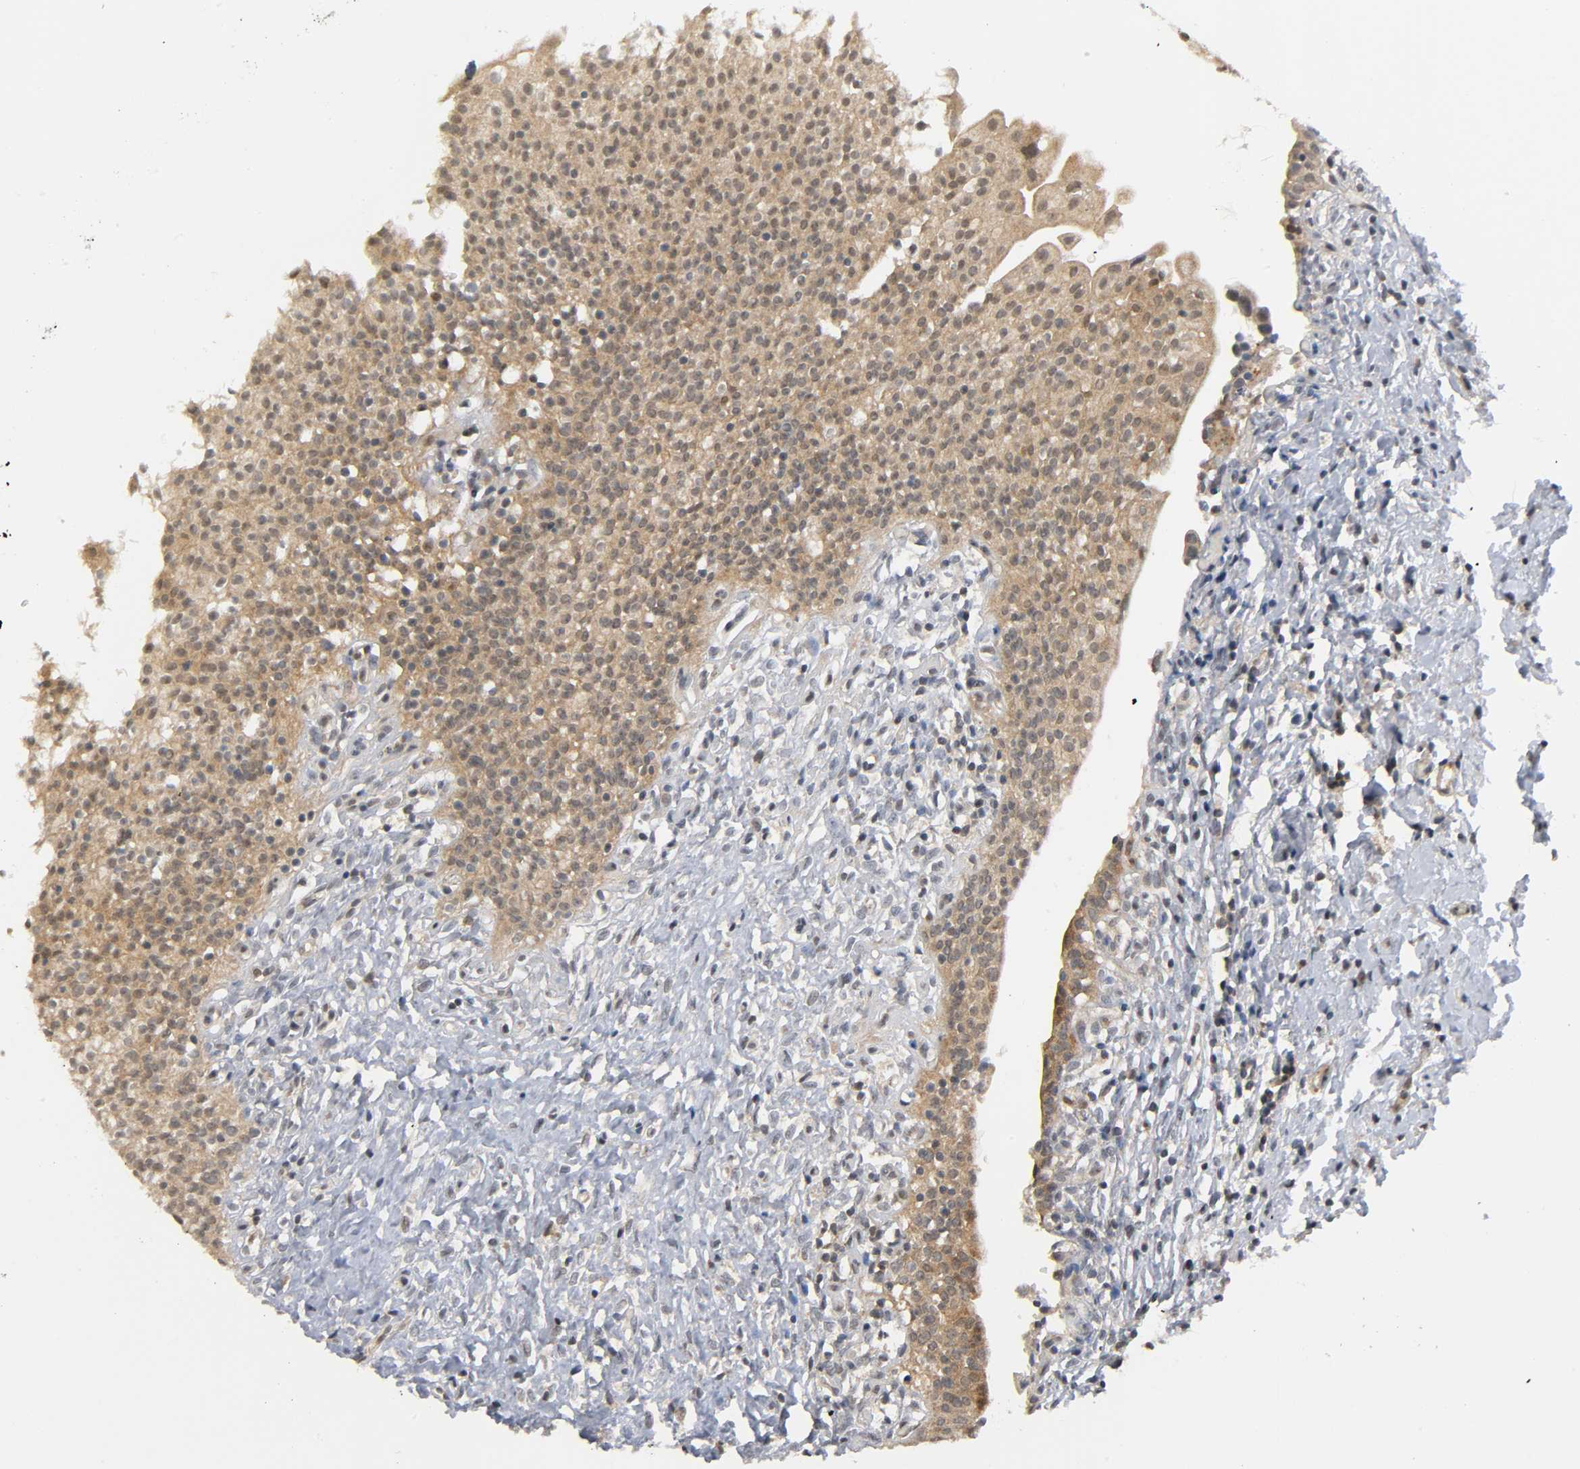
{"staining": {"intensity": "moderate", "quantity": ">75%", "location": "cytoplasmic/membranous"}, "tissue": "urinary bladder", "cell_type": "Urothelial cells", "image_type": "normal", "snomed": [{"axis": "morphology", "description": "Normal tissue, NOS"}, {"axis": "topography", "description": "Urinary bladder"}], "caption": "The photomicrograph exhibits a brown stain indicating the presence of a protein in the cytoplasmic/membranous of urothelial cells in urinary bladder.", "gene": "MAPK8", "patient": {"sex": "female", "age": 80}}